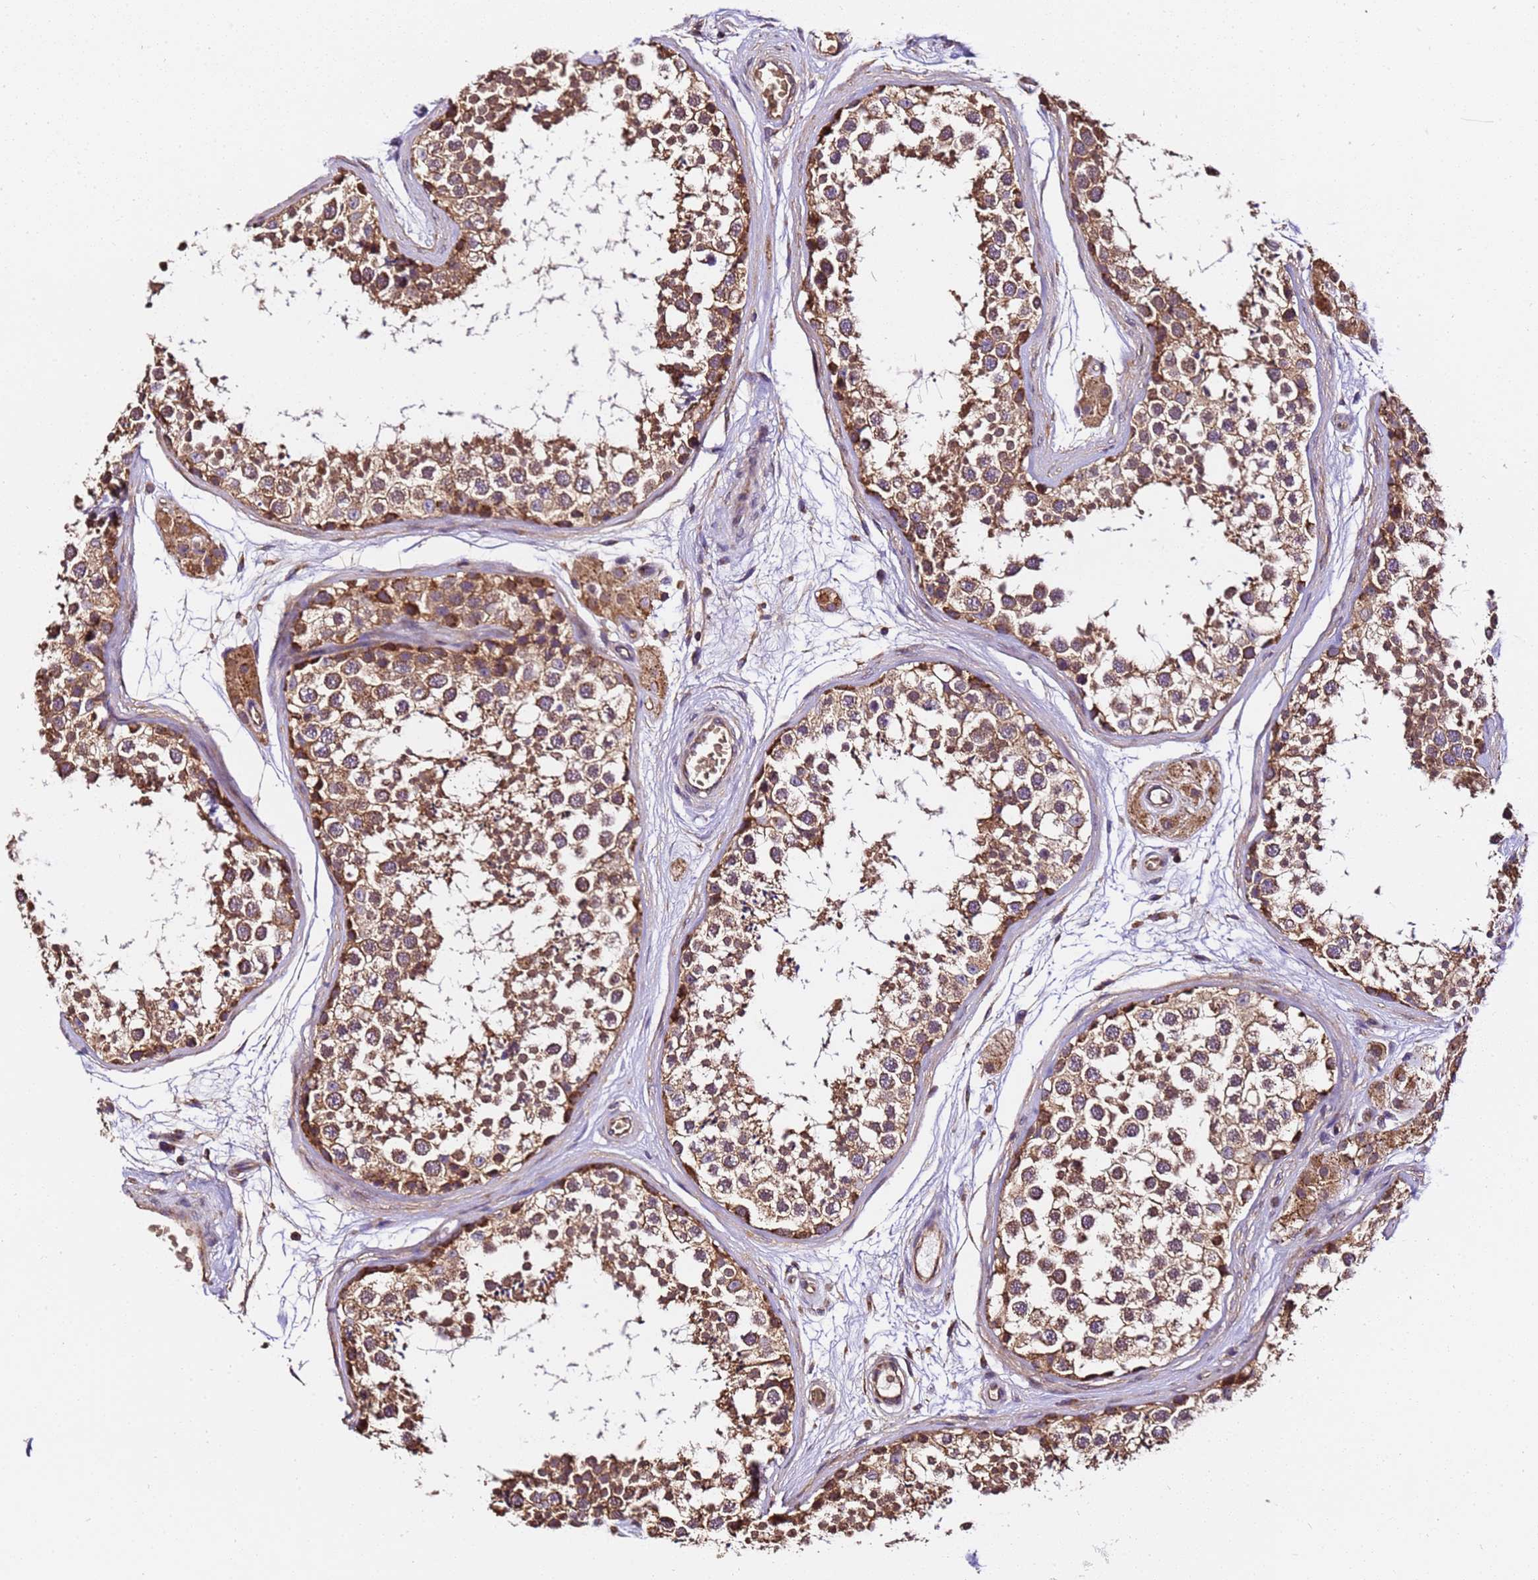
{"staining": {"intensity": "strong", "quantity": ">75%", "location": "cytoplasmic/membranous"}, "tissue": "testis", "cell_type": "Cells in seminiferous ducts", "image_type": "normal", "snomed": [{"axis": "morphology", "description": "Normal tissue, NOS"}, {"axis": "topography", "description": "Testis"}], "caption": "Immunohistochemical staining of normal testis shows high levels of strong cytoplasmic/membranous positivity in approximately >75% of cells in seminiferous ducts.", "gene": "LRRIQ1", "patient": {"sex": "male", "age": 56}}